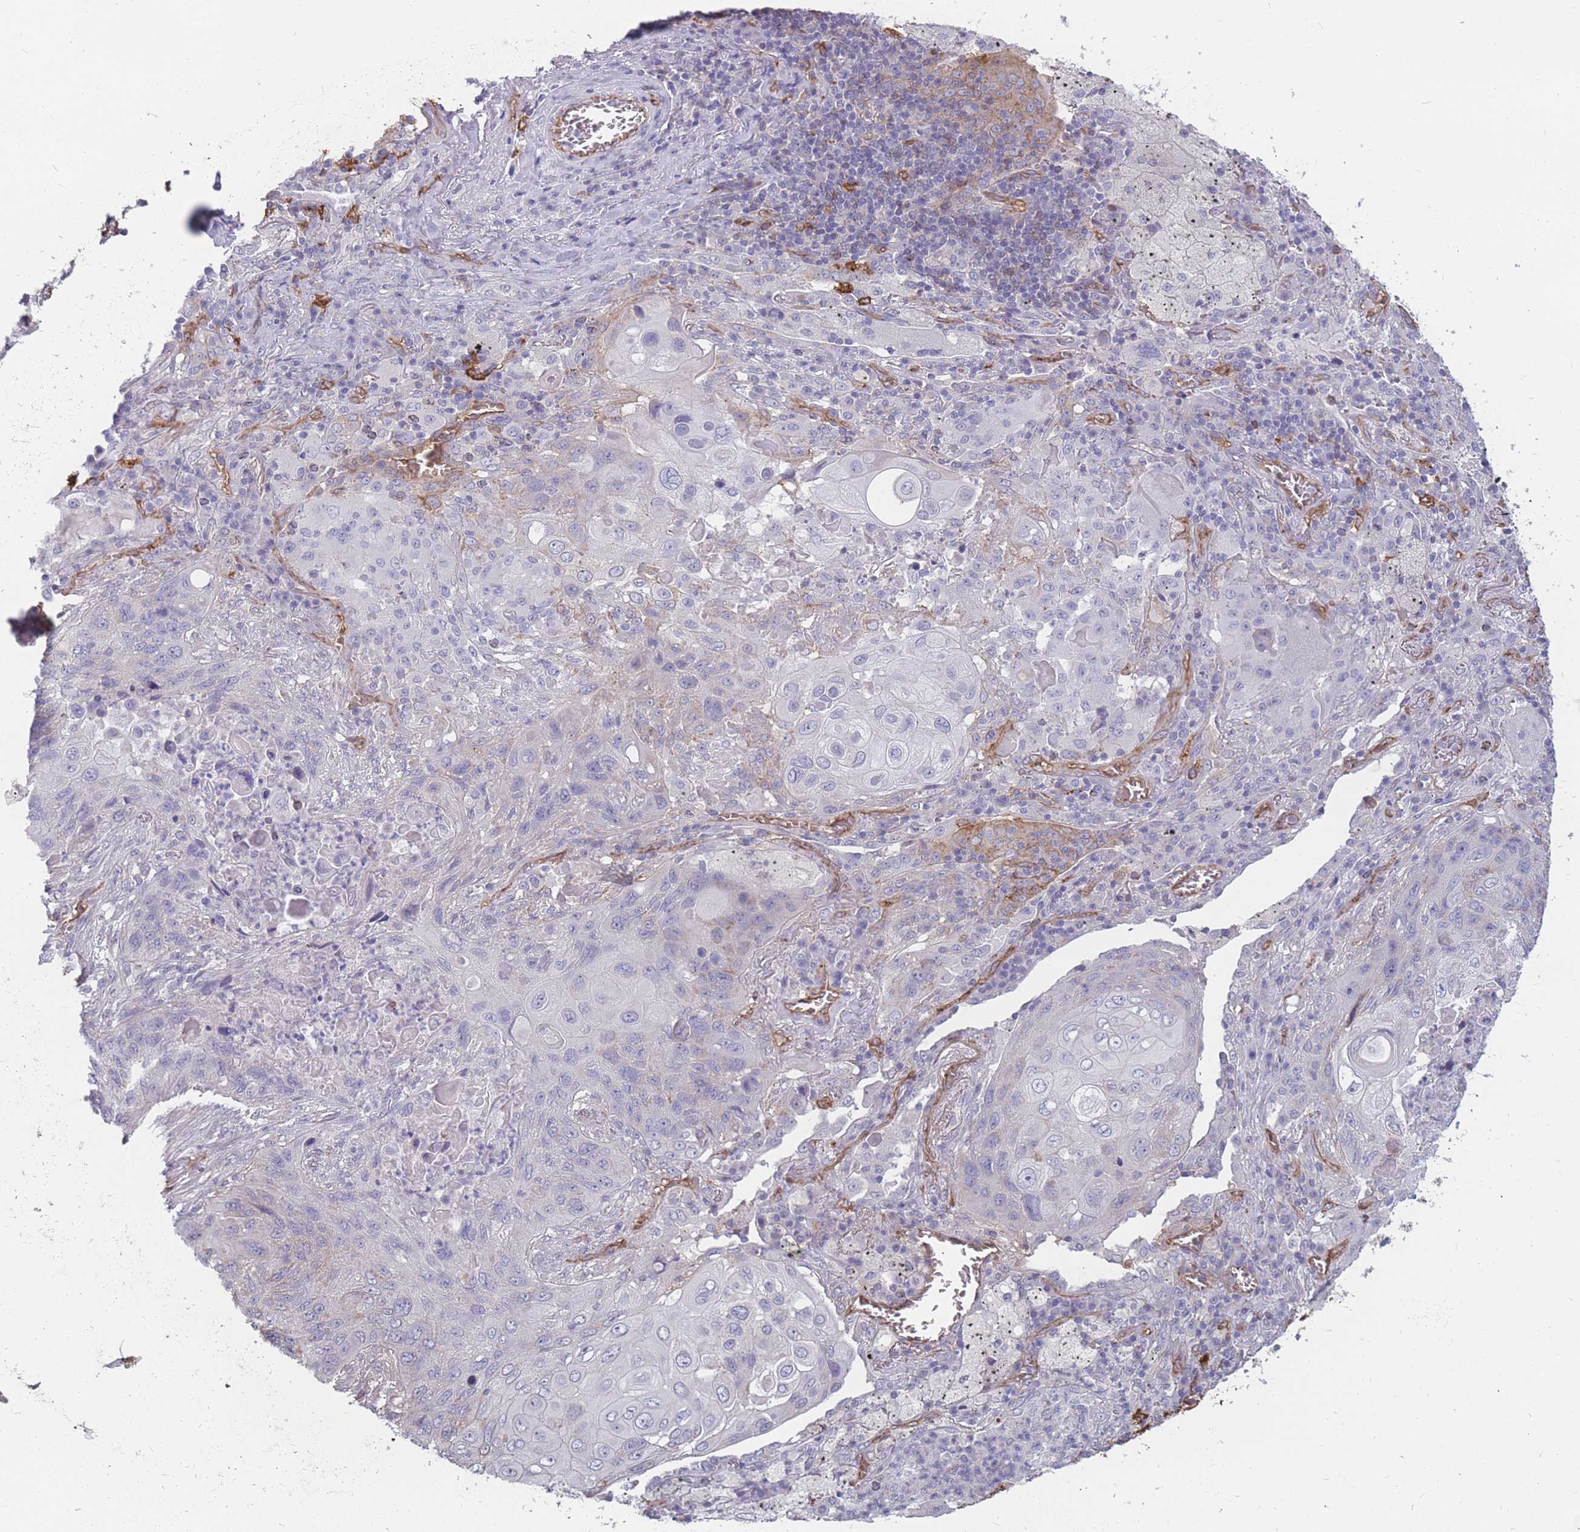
{"staining": {"intensity": "weak", "quantity": "<25%", "location": "cytoplasmic/membranous"}, "tissue": "lung cancer", "cell_type": "Tumor cells", "image_type": "cancer", "snomed": [{"axis": "morphology", "description": "Squamous cell carcinoma, NOS"}, {"axis": "topography", "description": "Lung"}], "caption": "Image shows no protein expression in tumor cells of squamous cell carcinoma (lung) tissue.", "gene": "GNA11", "patient": {"sex": "female", "age": 63}}